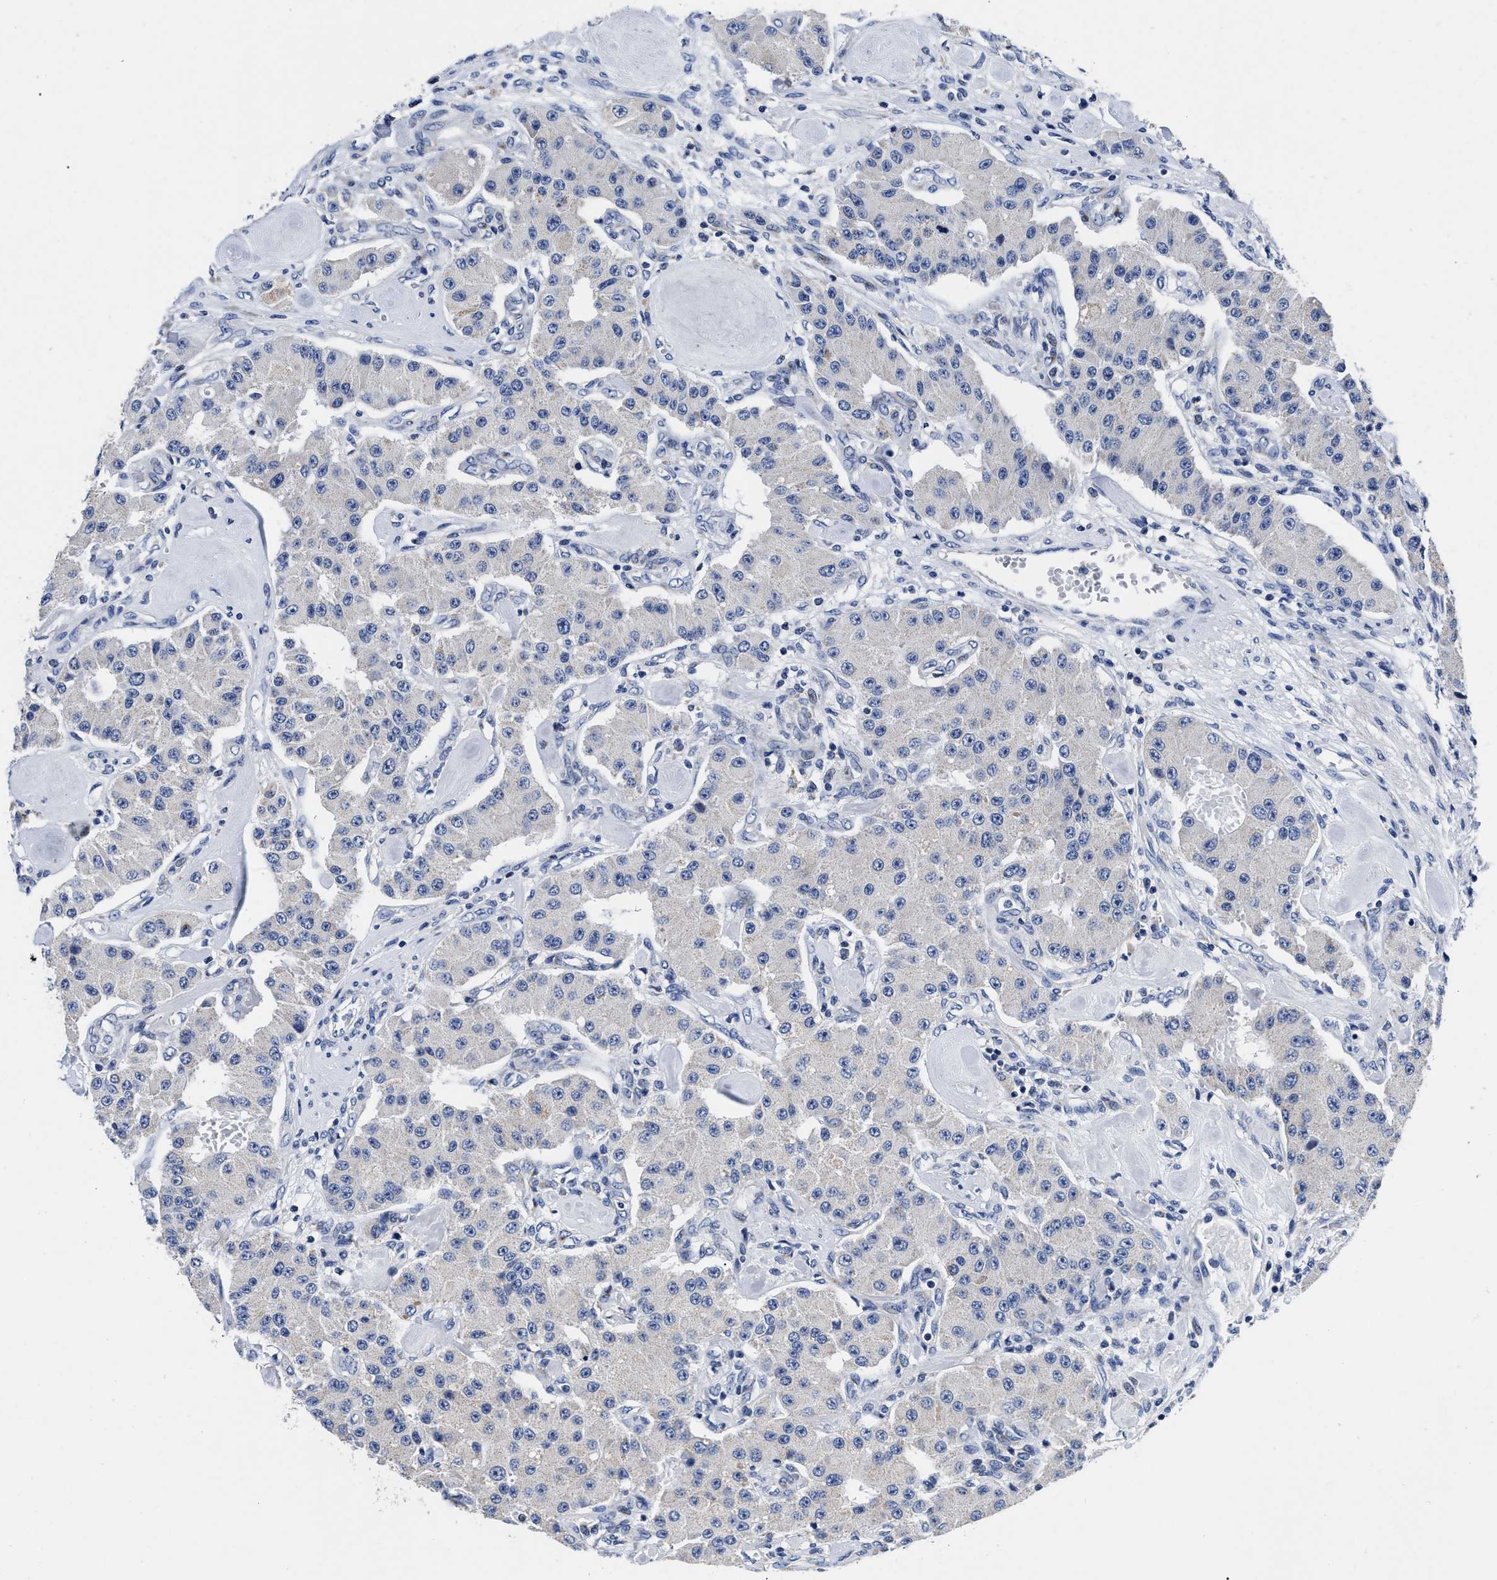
{"staining": {"intensity": "negative", "quantity": "none", "location": "none"}, "tissue": "carcinoid", "cell_type": "Tumor cells", "image_type": "cancer", "snomed": [{"axis": "morphology", "description": "Carcinoid, malignant, NOS"}, {"axis": "topography", "description": "Pancreas"}], "caption": "This micrograph is of carcinoid stained with immunohistochemistry (IHC) to label a protein in brown with the nuclei are counter-stained blue. There is no staining in tumor cells.", "gene": "SLC35F1", "patient": {"sex": "male", "age": 41}}